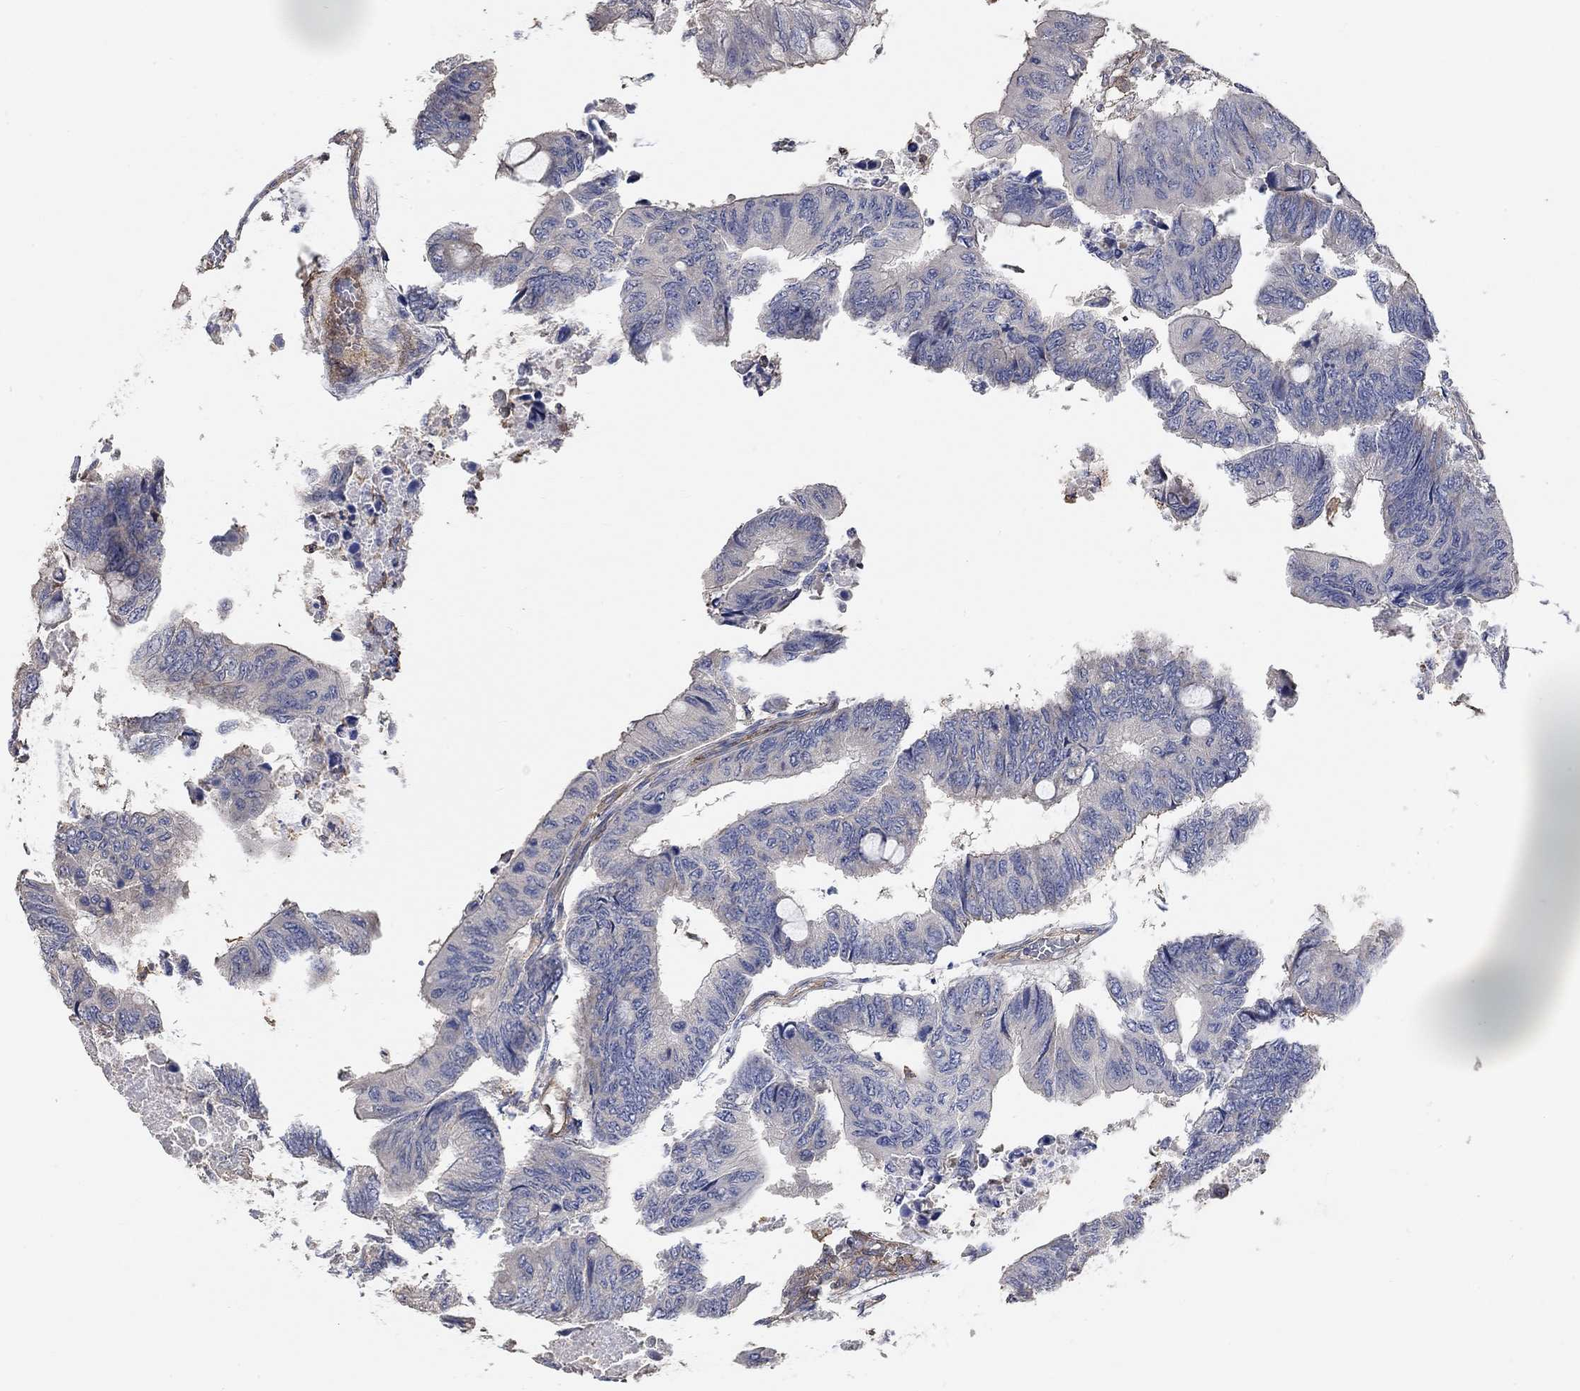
{"staining": {"intensity": "negative", "quantity": "none", "location": "none"}, "tissue": "colorectal cancer", "cell_type": "Tumor cells", "image_type": "cancer", "snomed": [{"axis": "morphology", "description": "Normal tissue, NOS"}, {"axis": "morphology", "description": "Adenocarcinoma, NOS"}, {"axis": "topography", "description": "Rectum"}, {"axis": "topography", "description": "Peripheral nerve tissue"}], "caption": "Colorectal cancer (adenocarcinoma) was stained to show a protein in brown. There is no significant staining in tumor cells.", "gene": "SYT16", "patient": {"sex": "male", "age": 92}}